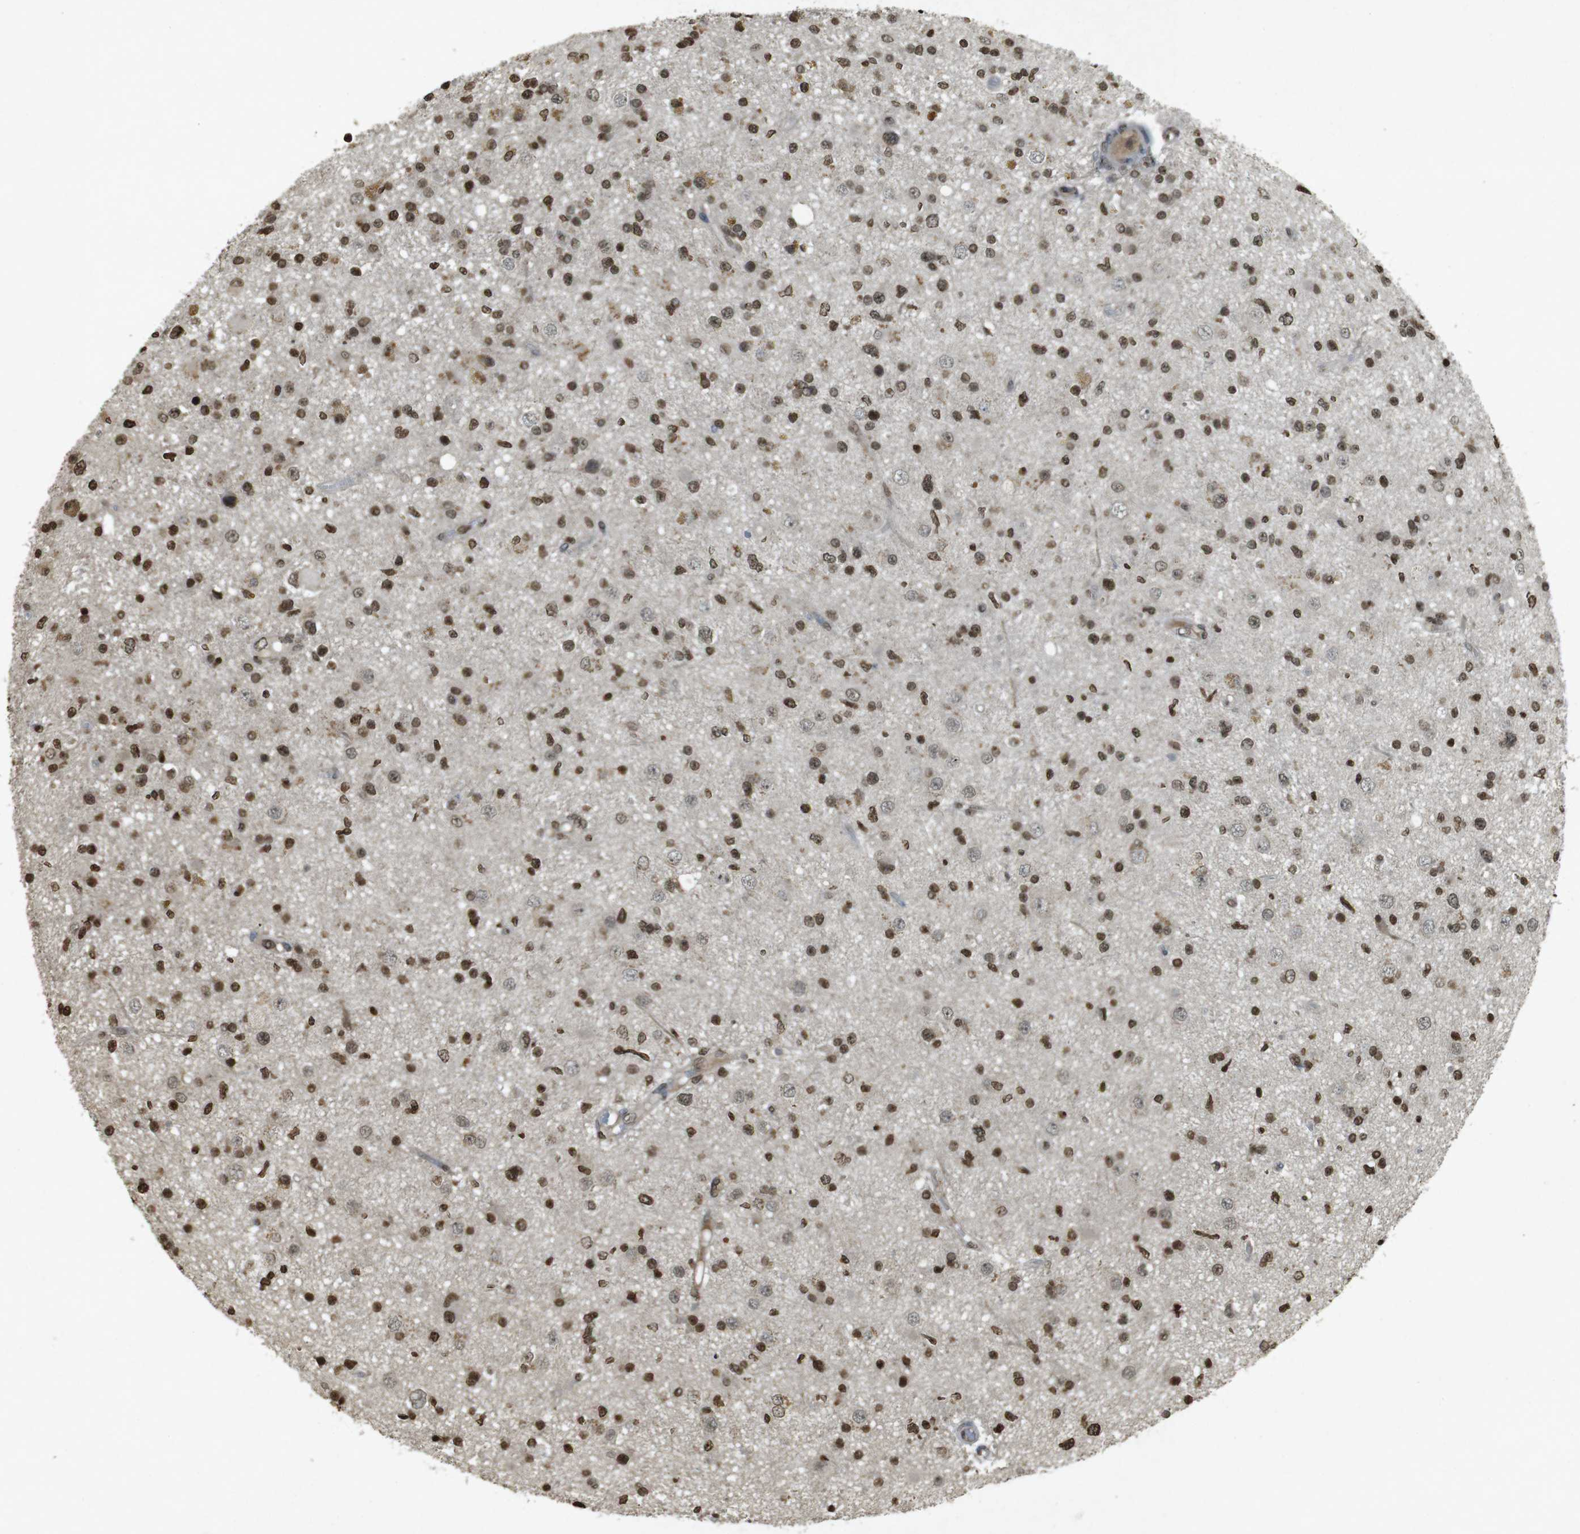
{"staining": {"intensity": "moderate", "quantity": ">75%", "location": "nuclear"}, "tissue": "glioma", "cell_type": "Tumor cells", "image_type": "cancer", "snomed": [{"axis": "morphology", "description": "Glioma, malignant, High grade"}, {"axis": "topography", "description": "Brain"}], "caption": "Protein analysis of malignant high-grade glioma tissue exhibits moderate nuclear staining in approximately >75% of tumor cells.", "gene": "ORC4", "patient": {"sex": "male", "age": 33}}